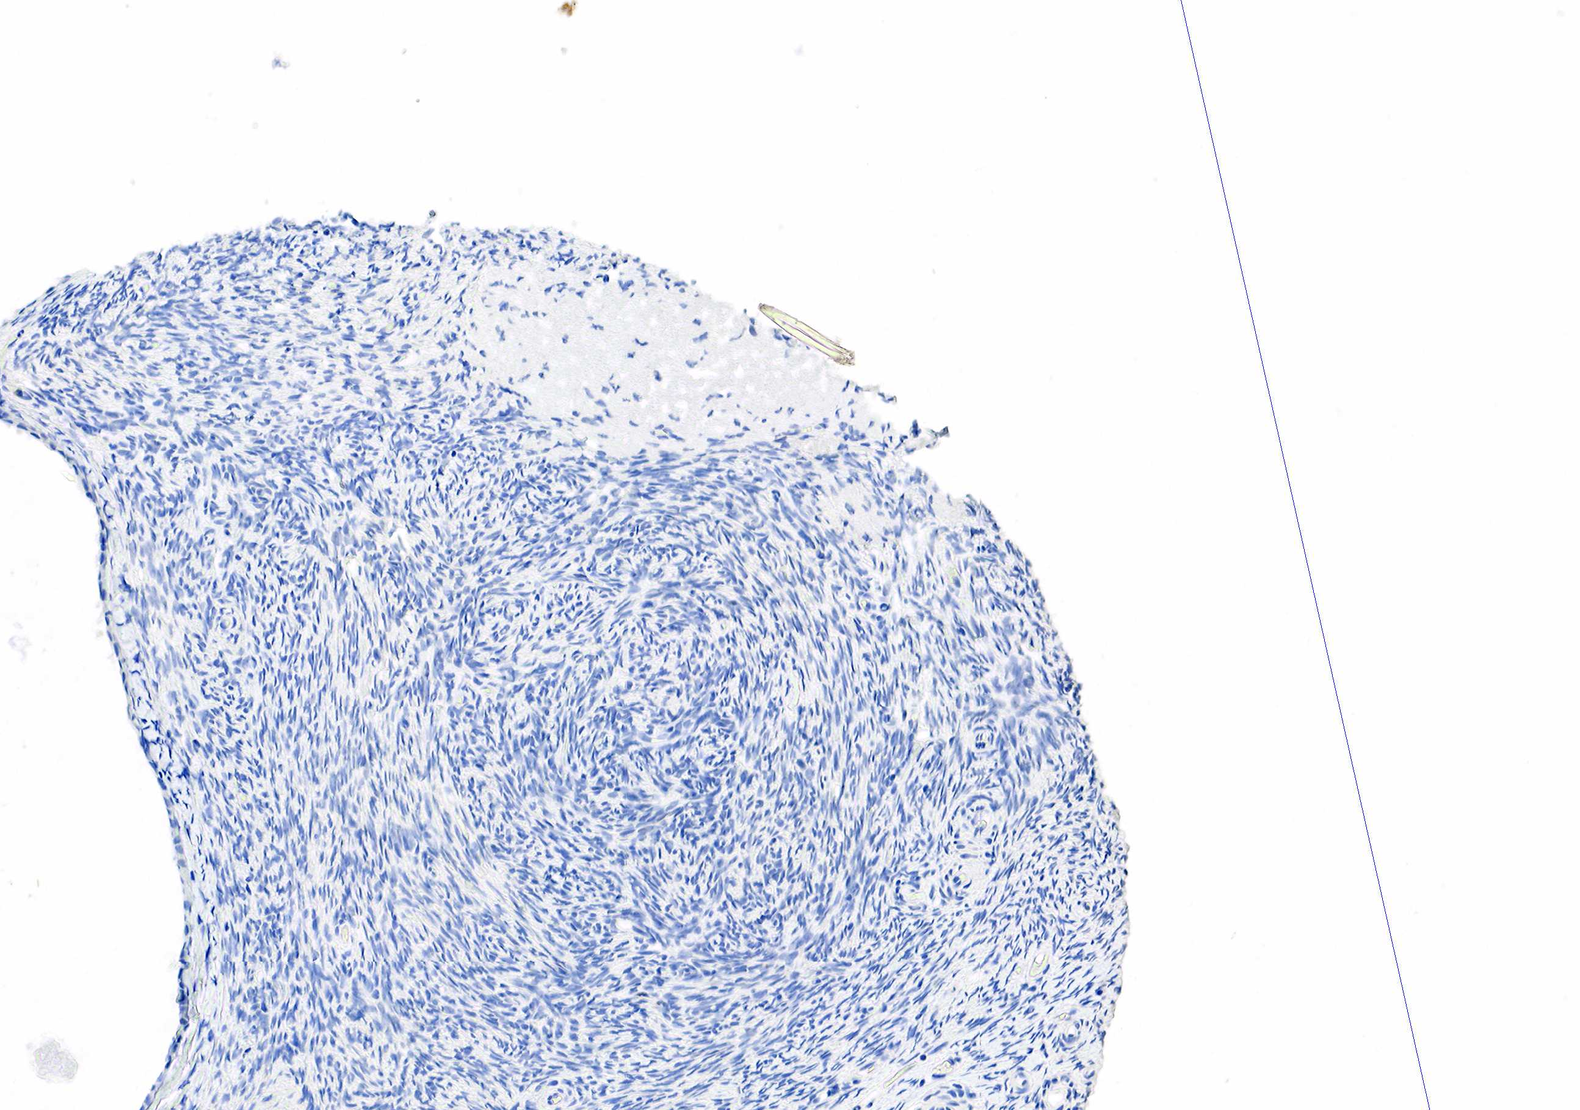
{"staining": {"intensity": "negative", "quantity": "none", "location": "none"}, "tissue": "ovary", "cell_type": "Follicle cells", "image_type": "normal", "snomed": [{"axis": "morphology", "description": "Normal tissue, NOS"}, {"axis": "topography", "description": "Ovary"}], "caption": "A high-resolution image shows immunohistochemistry staining of benign ovary, which displays no significant positivity in follicle cells. The staining is performed using DAB brown chromogen with nuclei counter-stained in using hematoxylin.", "gene": "SST", "patient": {"sex": "female", "age": 78}}